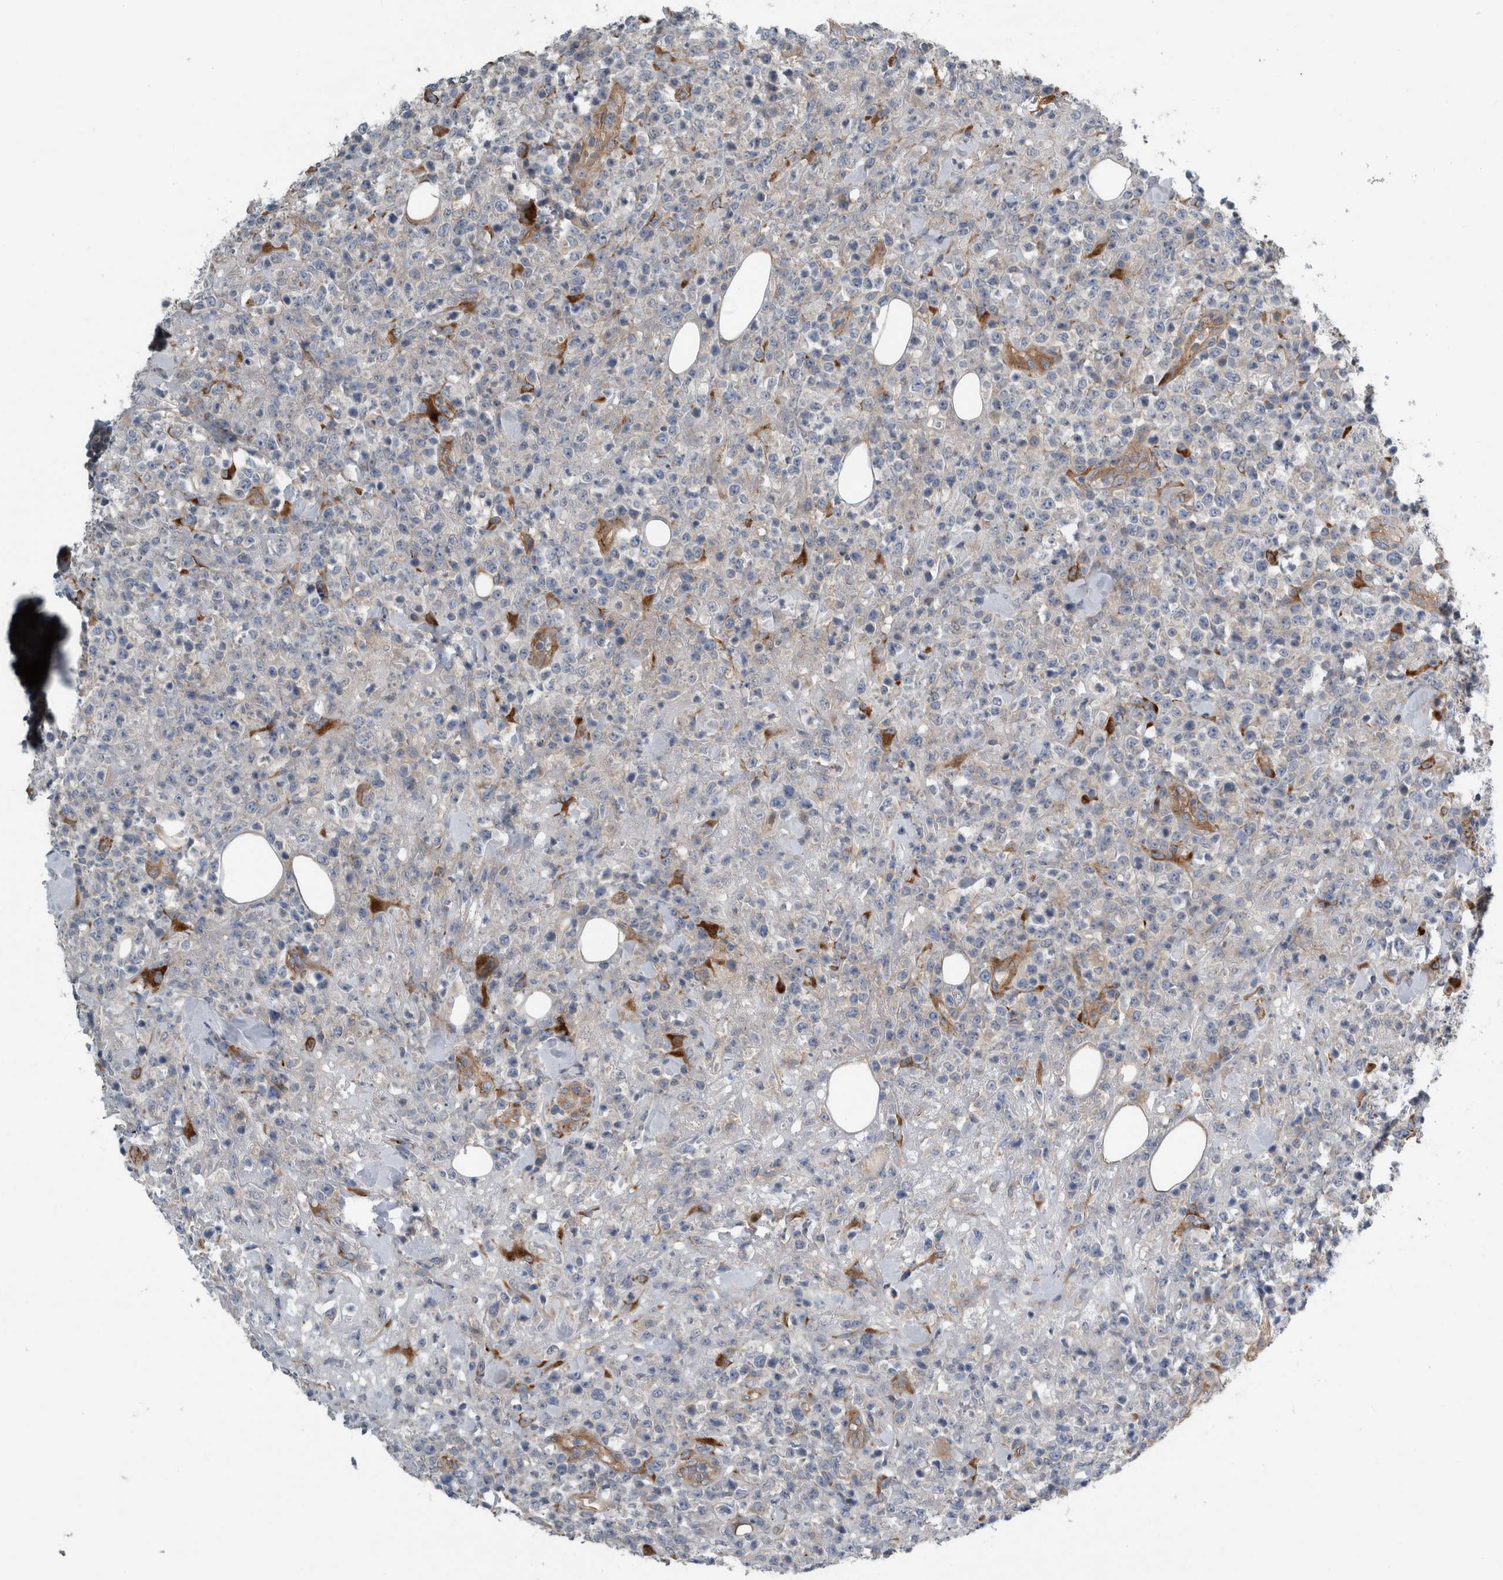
{"staining": {"intensity": "negative", "quantity": "none", "location": "none"}, "tissue": "lymphoma", "cell_type": "Tumor cells", "image_type": "cancer", "snomed": [{"axis": "morphology", "description": "Malignant lymphoma, non-Hodgkin's type, High grade"}, {"axis": "topography", "description": "Colon"}], "caption": "This is a image of immunohistochemistry (IHC) staining of lymphoma, which shows no expression in tumor cells. Nuclei are stained in blue.", "gene": "GLT8D2", "patient": {"sex": "female", "age": 53}}